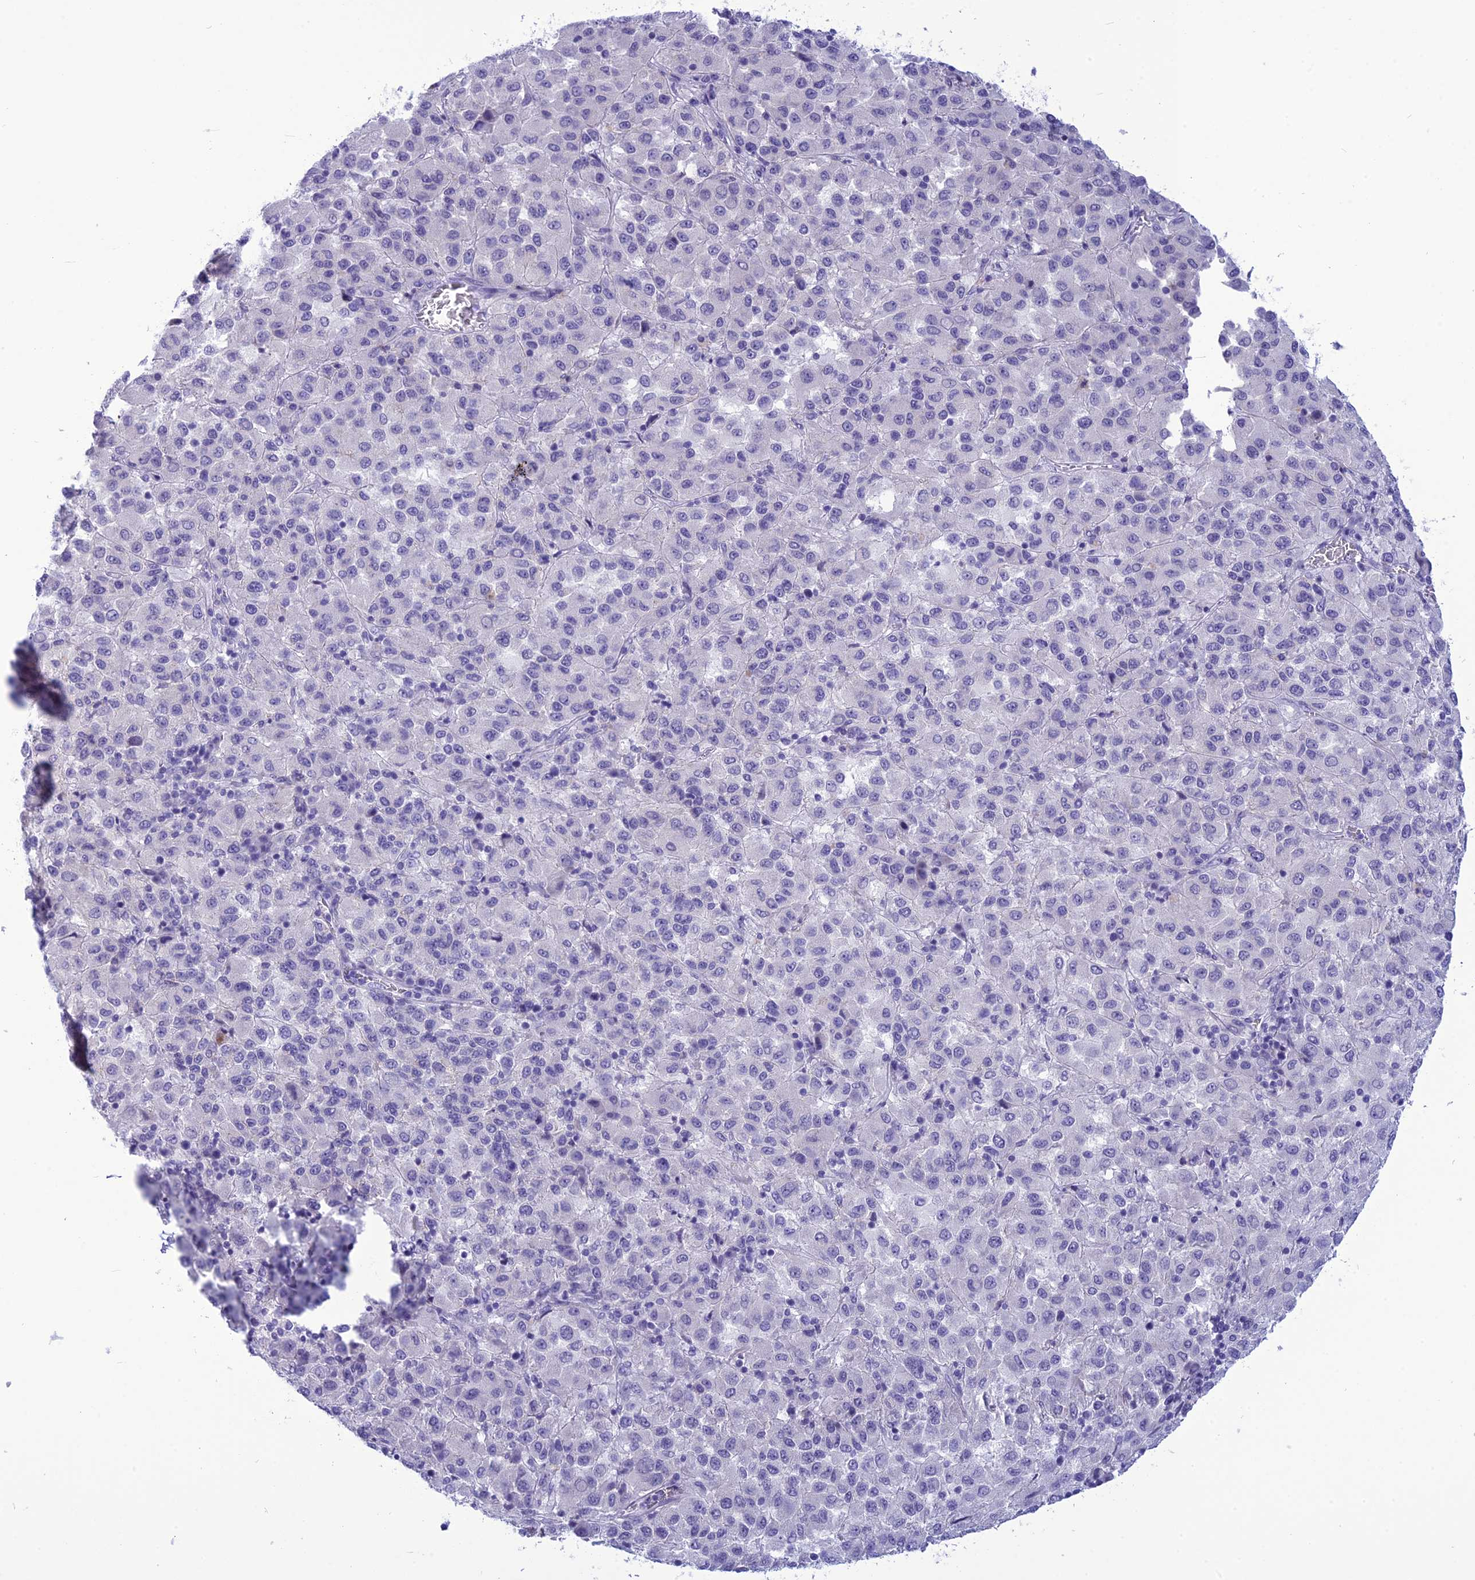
{"staining": {"intensity": "negative", "quantity": "none", "location": "none"}, "tissue": "melanoma", "cell_type": "Tumor cells", "image_type": "cancer", "snomed": [{"axis": "morphology", "description": "Malignant melanoma, Metastatic site"}, {"axis": "topography", "description": "Lung"}], "caption": "A high-resolution image shows immunohistochemistry (IHC) staining of melanoma, which shows no significant expression in tumor cells.", "gene": "BBS2", "patient": {"sex": "male", "age": 64}}